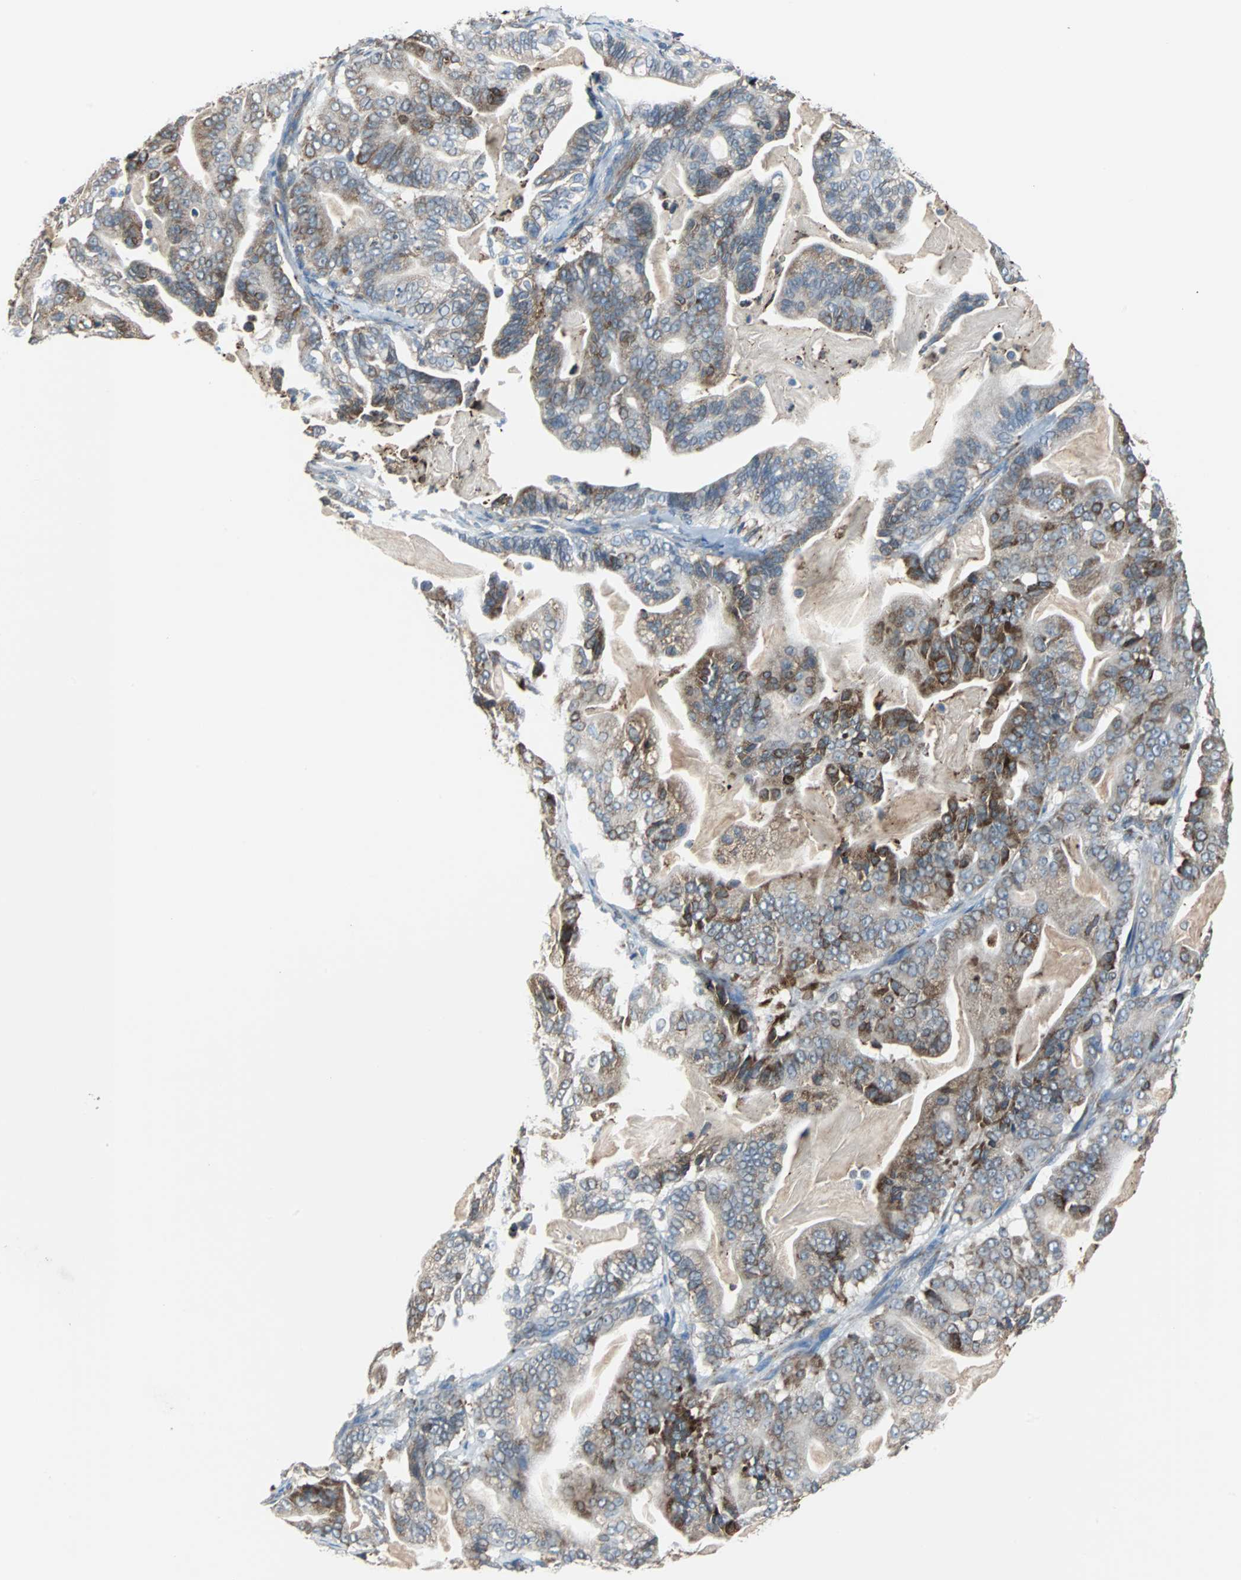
{"staining": {"intensity": "moderate", "quantity": "25%-75%", "location": "cytoplasmic/membranous"}, "tissue": "pancreatic cancer", "cell_type": "Tumor cells", "image_type": "cancer", "snomed": [{"axis": "morphology", "description": "Adenocarcinoma, NOS"}, {"axis": "topography", "description": "Pancreas"}], "caption": "A photomicrograph of human pancreatic cancer stained for a protein reveals moderate cytoplasmic/membranous brown staining in tumor cells.", "gene": "PDIA4", "patient": {"sex": "male", "age": 63}}